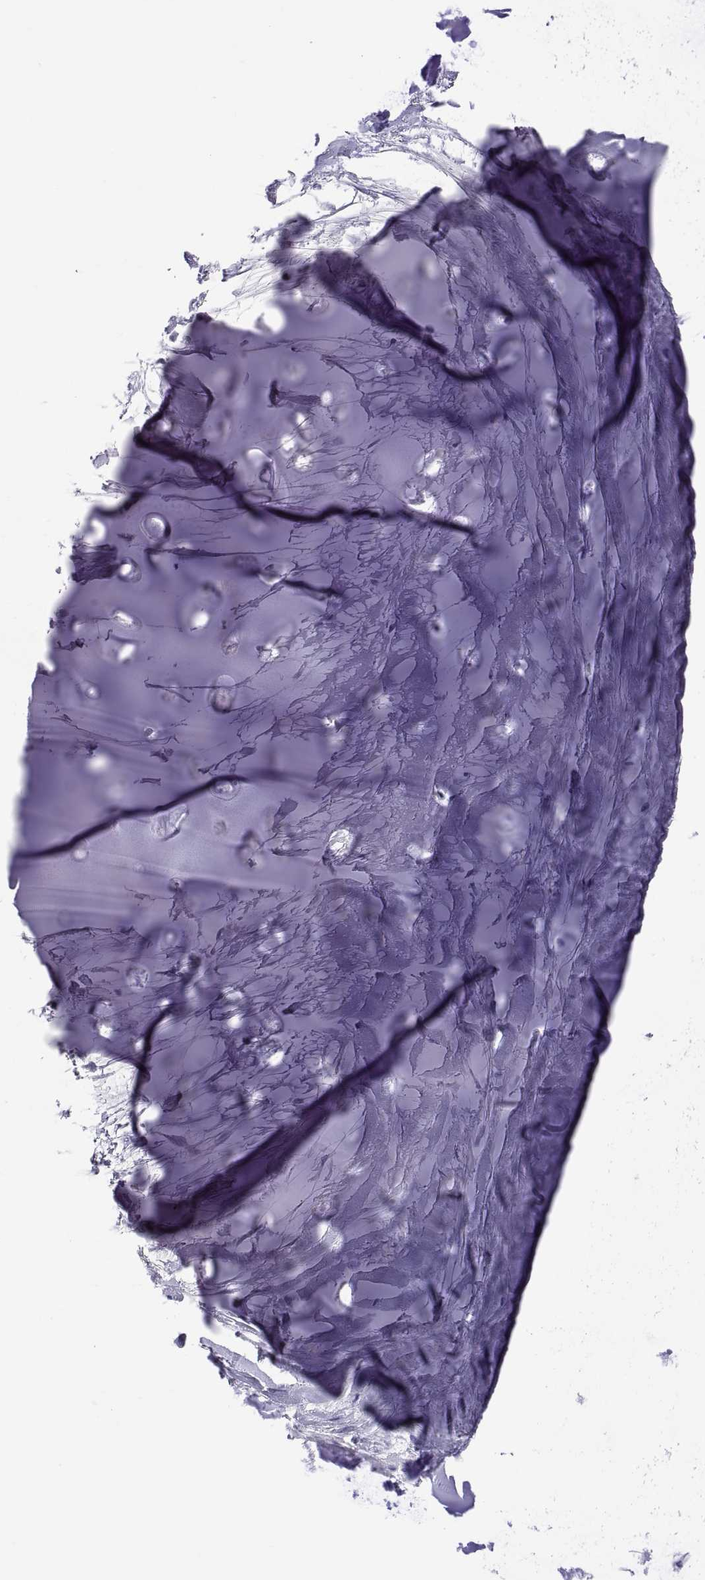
{"staining": {"intensity": "negative", "quantity": "none", "location": "none"}, "tissue": "soft tissue", "cell_type": "Chondrocytes", "image_type": "normal", "snomed": [{"axis": "morphology", "description": "Normal tissue, NOS"}, {"axis": "morphology", "description": "Squamous cell carcinoma, NOS"}, {"axis": "topography", "description": "Cartilage tissue"}, {"axis": "topography", "description": "Lung"}], "caption": "High magnification brightfield microscopy of unremarkable soft tissue stained with DAB (3,3'-diaminobenzidine) (brown) and counterstained with hematoxylin (blue): chondrocytes show no significant positivity. (DAB IHC, high magnification).", "gene": "QRICH2", "patient": {"sex": "male", "age": 66}}